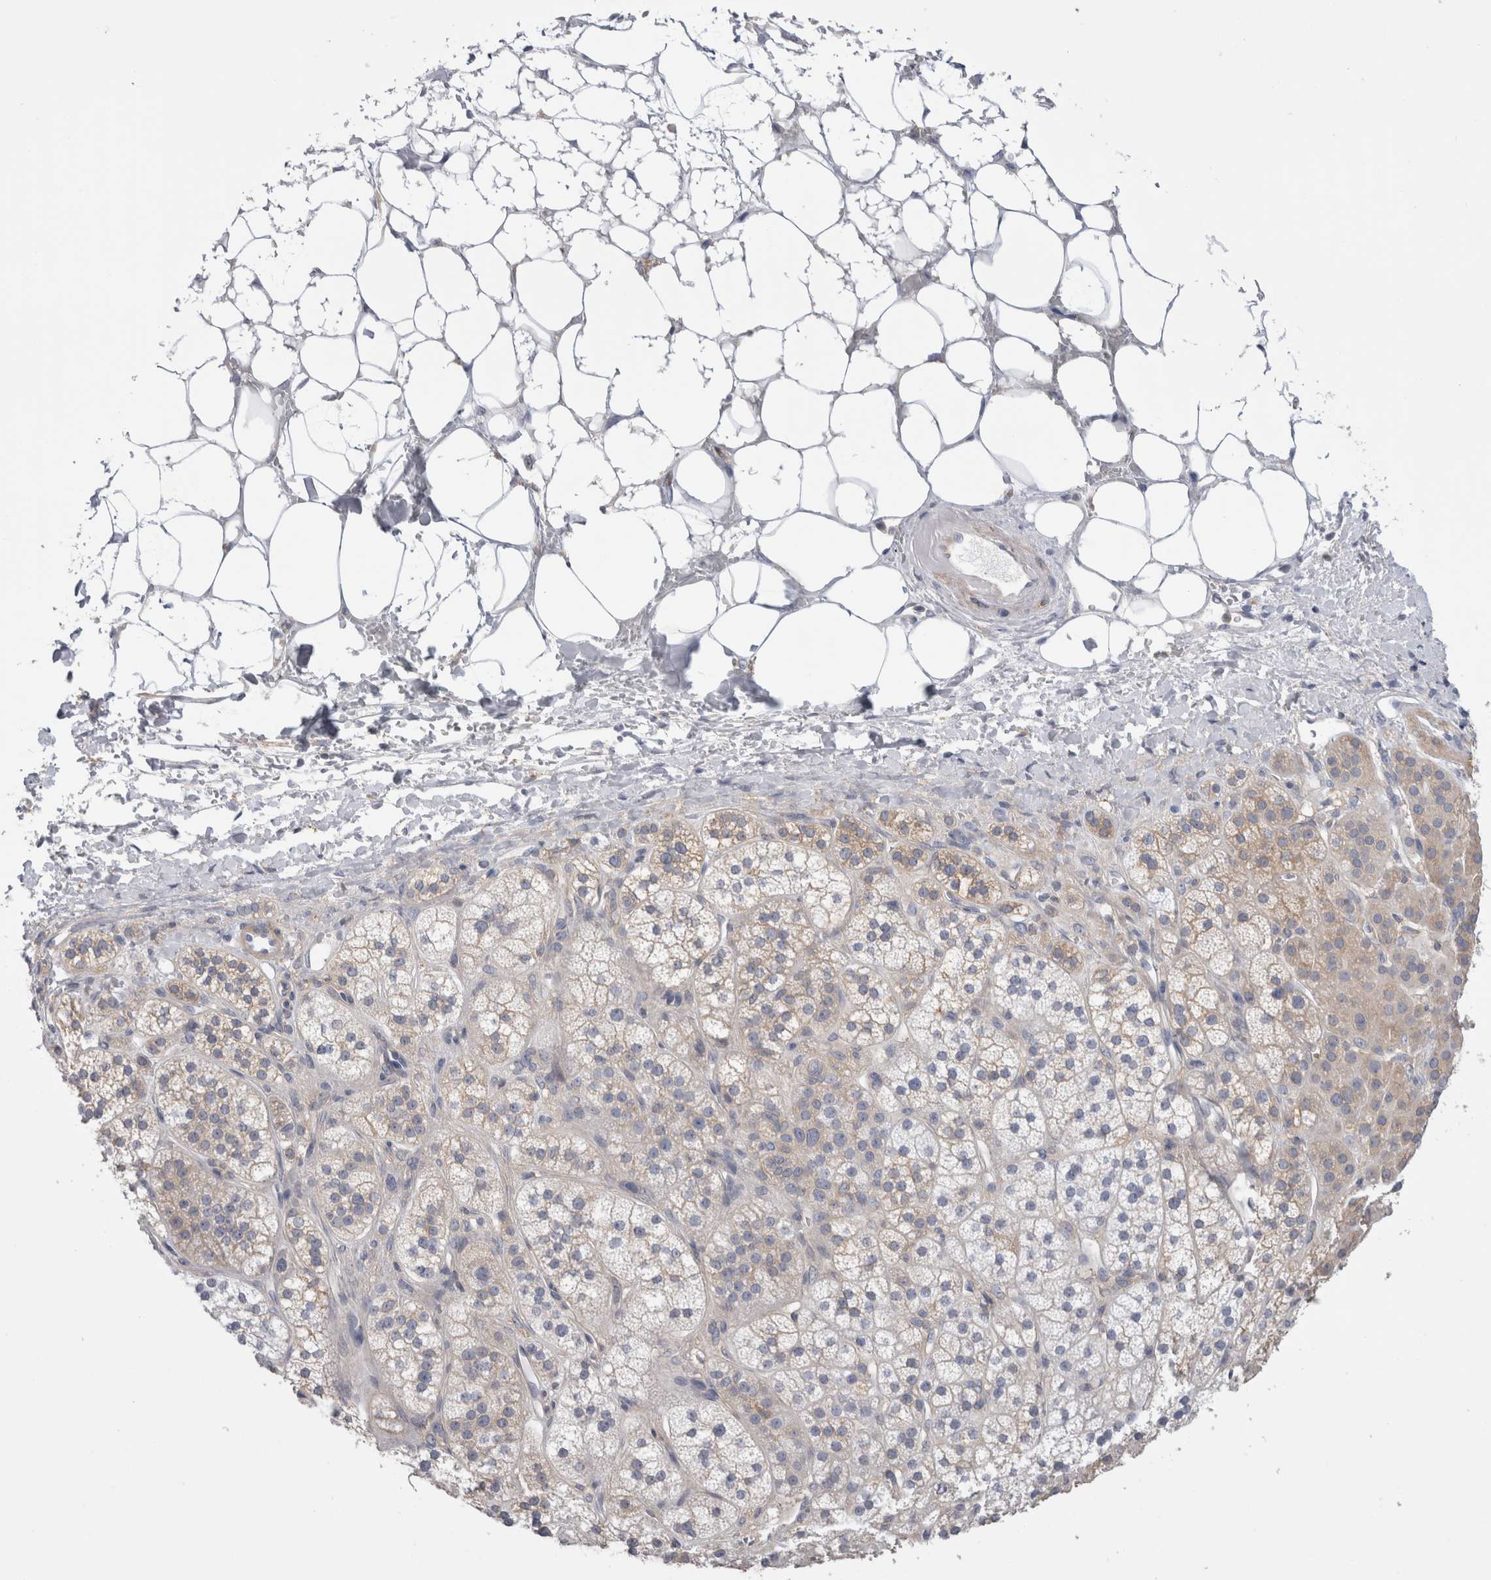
{"staining": {"intensity": "weak", "quantity": "<25%", "location": "cytoplasmic/membranous"}, "tissue": "adrenal gland", "cell_type": "Glandular cells", "image_type": "normal", "snomed": [{"axis": "morphology", "description": "Normal tissue, NOS"}, {"axis": "topography", "description": "Adrenal gland"}], "caption": "This is an IHC photomicrograph of benign adrenal gland. There is no staining in glandular cells.", "gene": "SCRN1", "patient": {"sex": "male", "age": 56}}